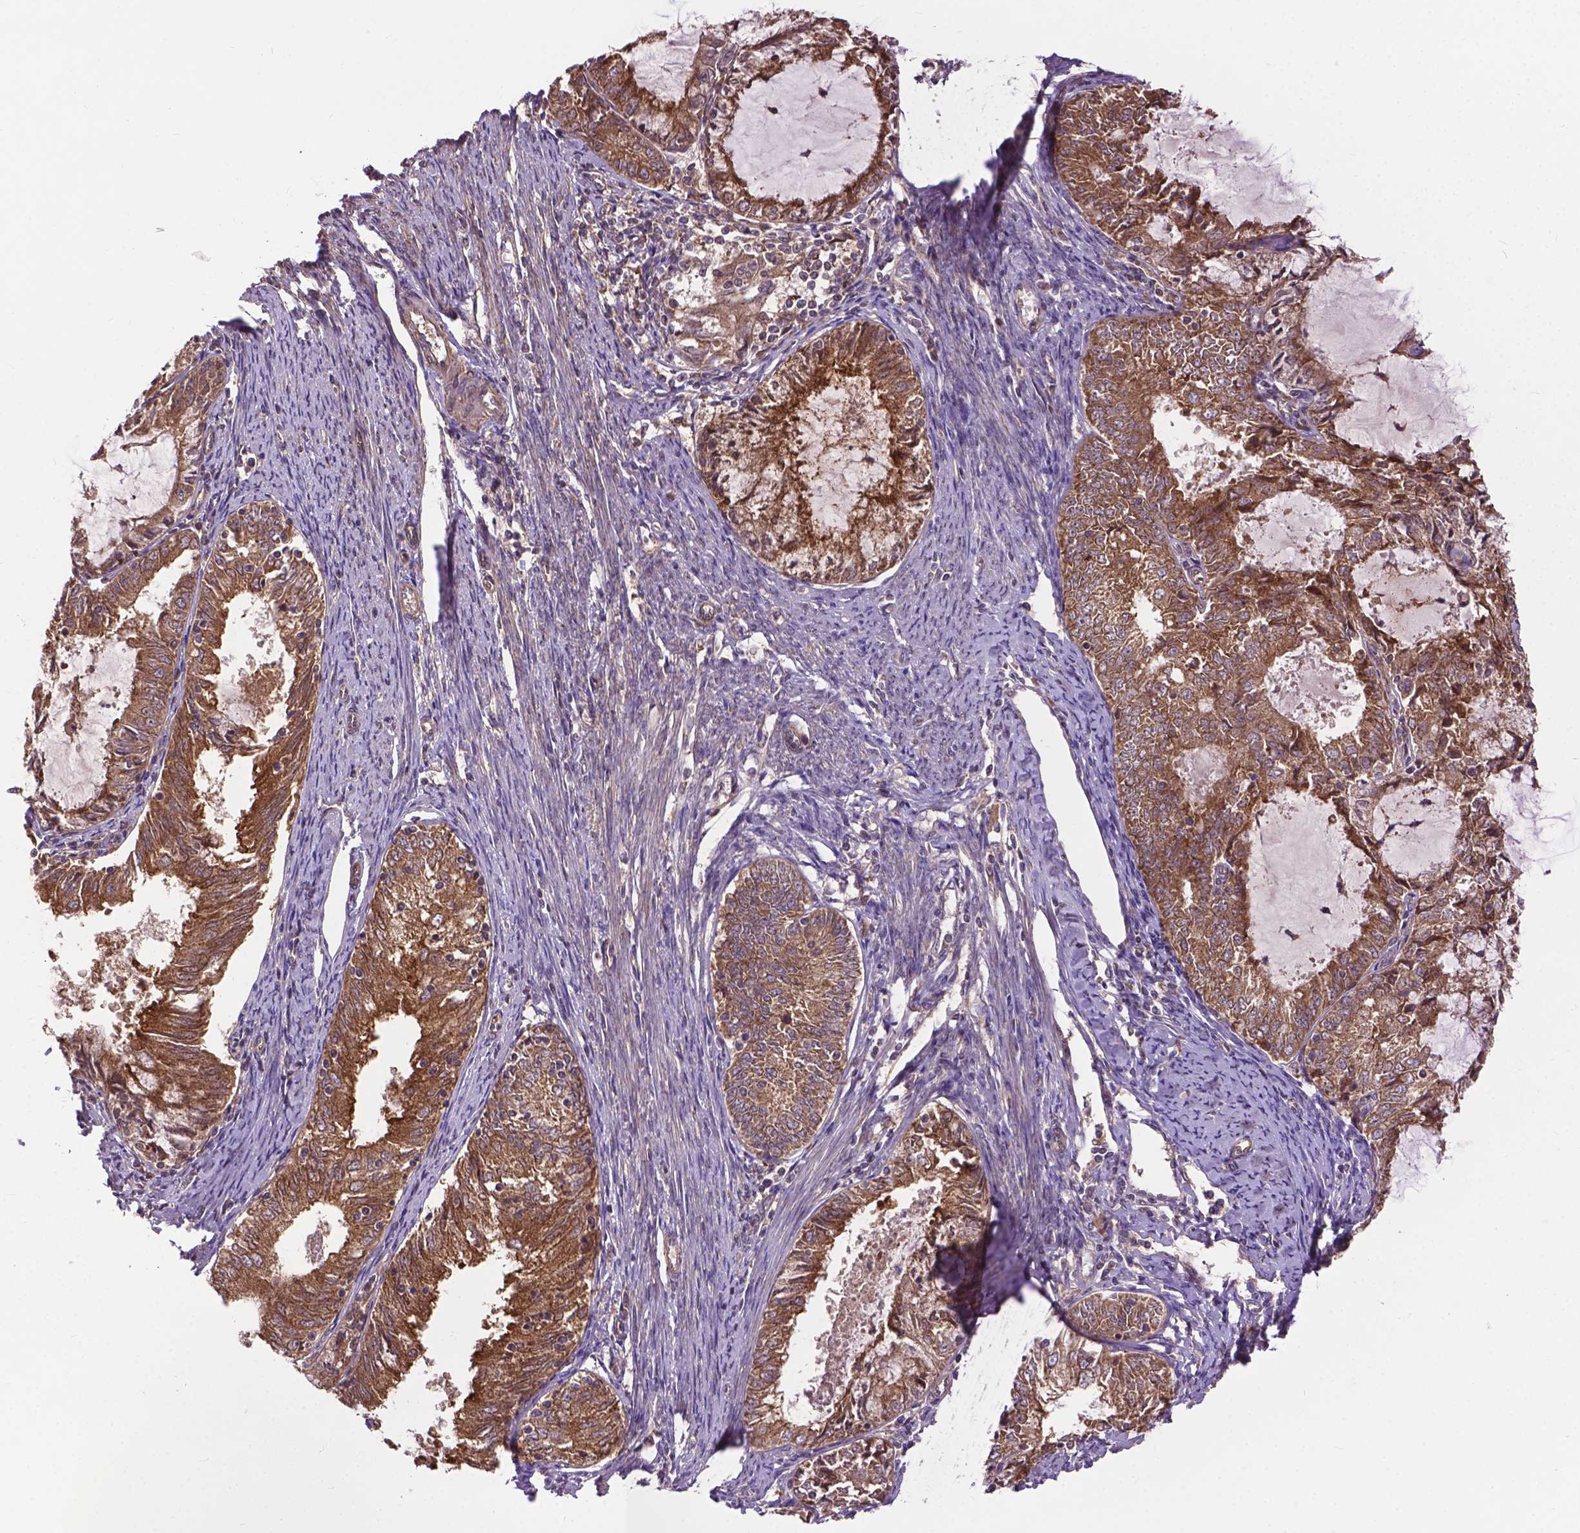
{"staining": {"intensity": "moderate", "quantity": ">75%", "location": "cytoplasmic/membranous"}, "tissue": "endometrial cancer", "cell_type": "Tumor cells", "image_type": "cancer", "snomed": [{"axis": "morphology", "description": "Adenocarcinoma, NOS"}, {"axis": "topography", "description": "Endometrium"}], "caption": "DAB (3,3'-diaminobenzidine) immunohistochemical staining of human endometrial cancer demonstrates moderate cytoplasmic/membranous protein expression in about >75% of tumor cells.", "gene": "ZNF616", "patient": {"sex": "female", "age": 57}}